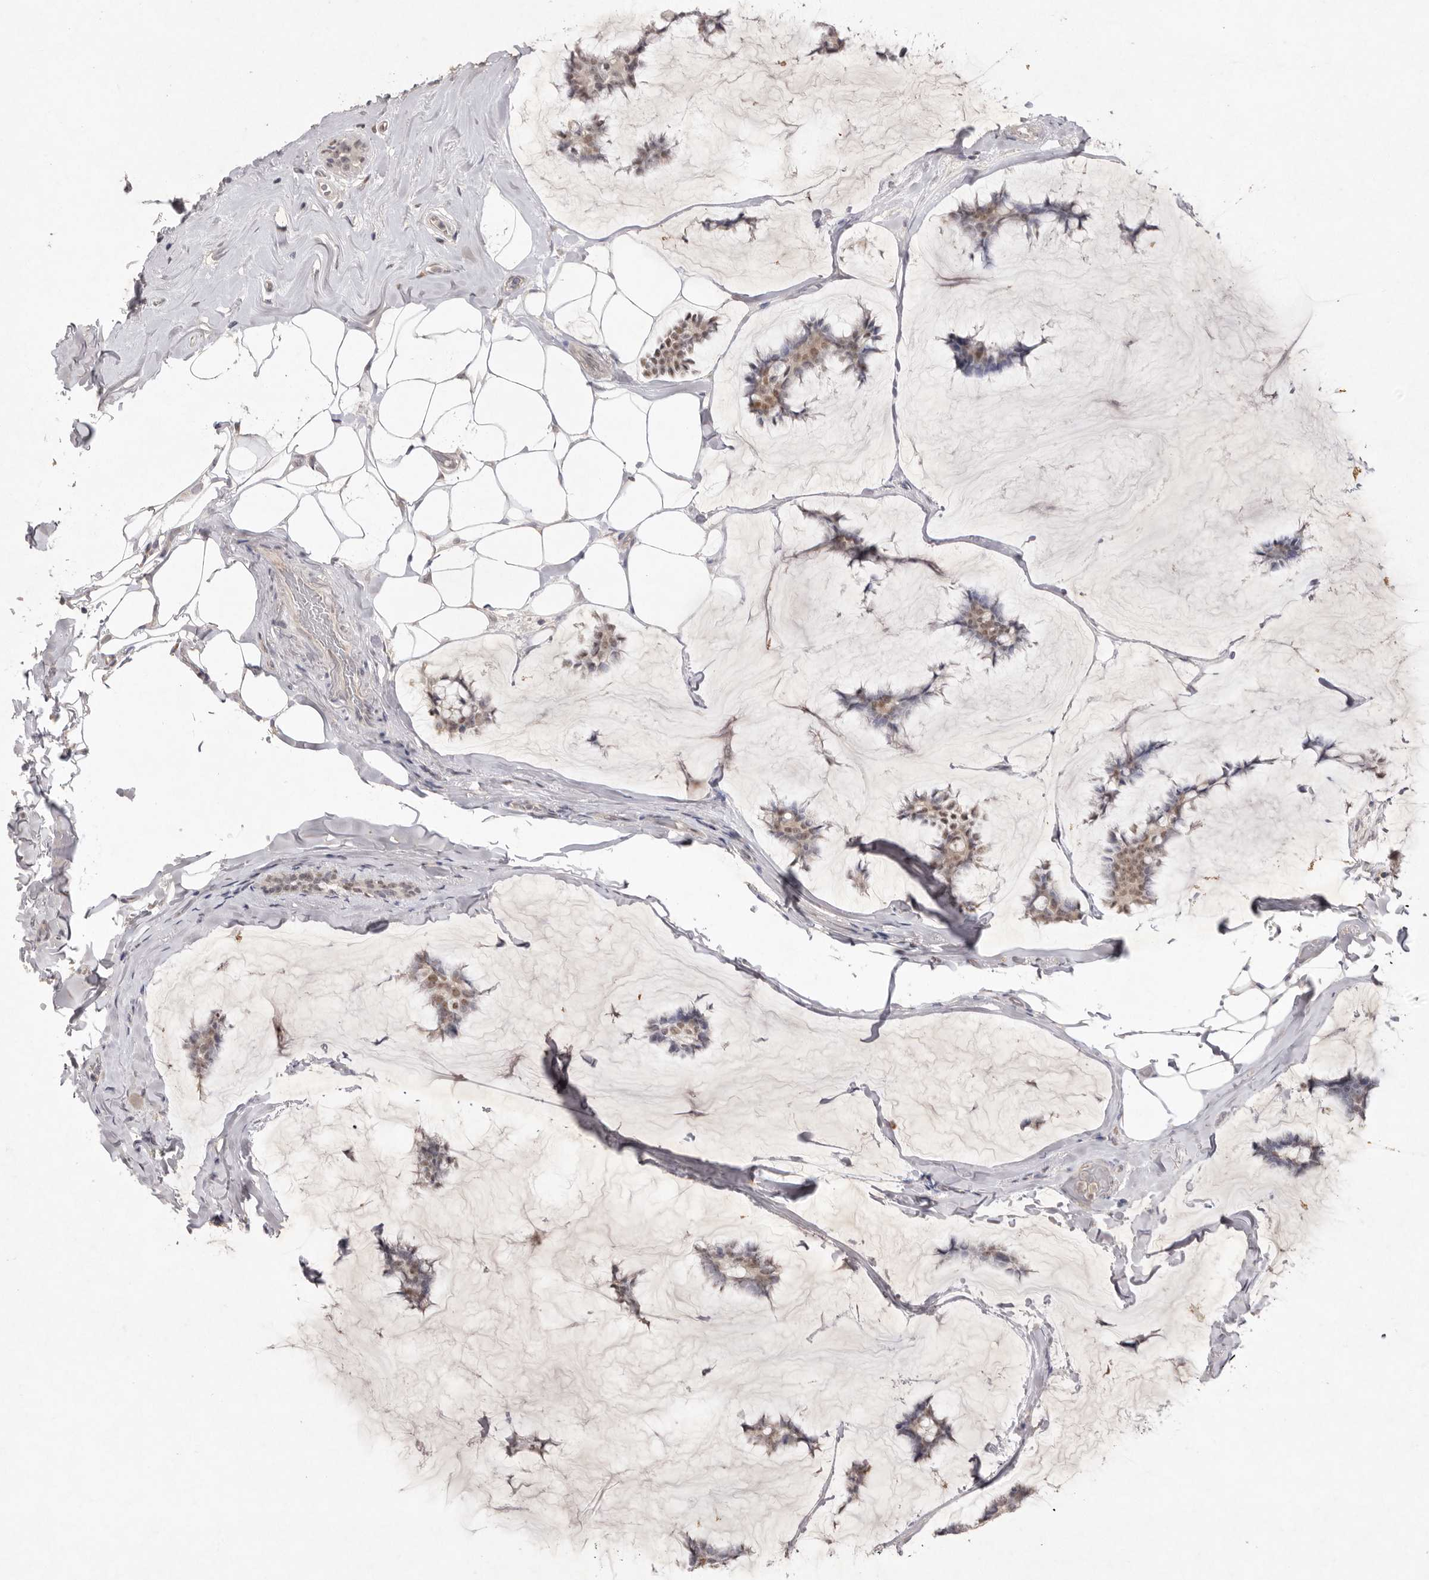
{"staining": {"intensity": "moderate", "quantity": ">75%", "location": "nuclear"}, "tissue": "breast cancer", "cell_type": "Tumor cells", "image_type": "cancer", "snomed": [{"axis": "morphology", "description": "Duct carcinoma"}, {"axis": "topography", "description": "Breast"}], "caption": "Immunohistochemical staining of invasive ductal carcinoma (breast) exhibits medium levels of moderate nuclear protein positivity in about >75% of tumor cells.", "gene": "TADA1", "patient": {"sex": "female", "age": 93}}